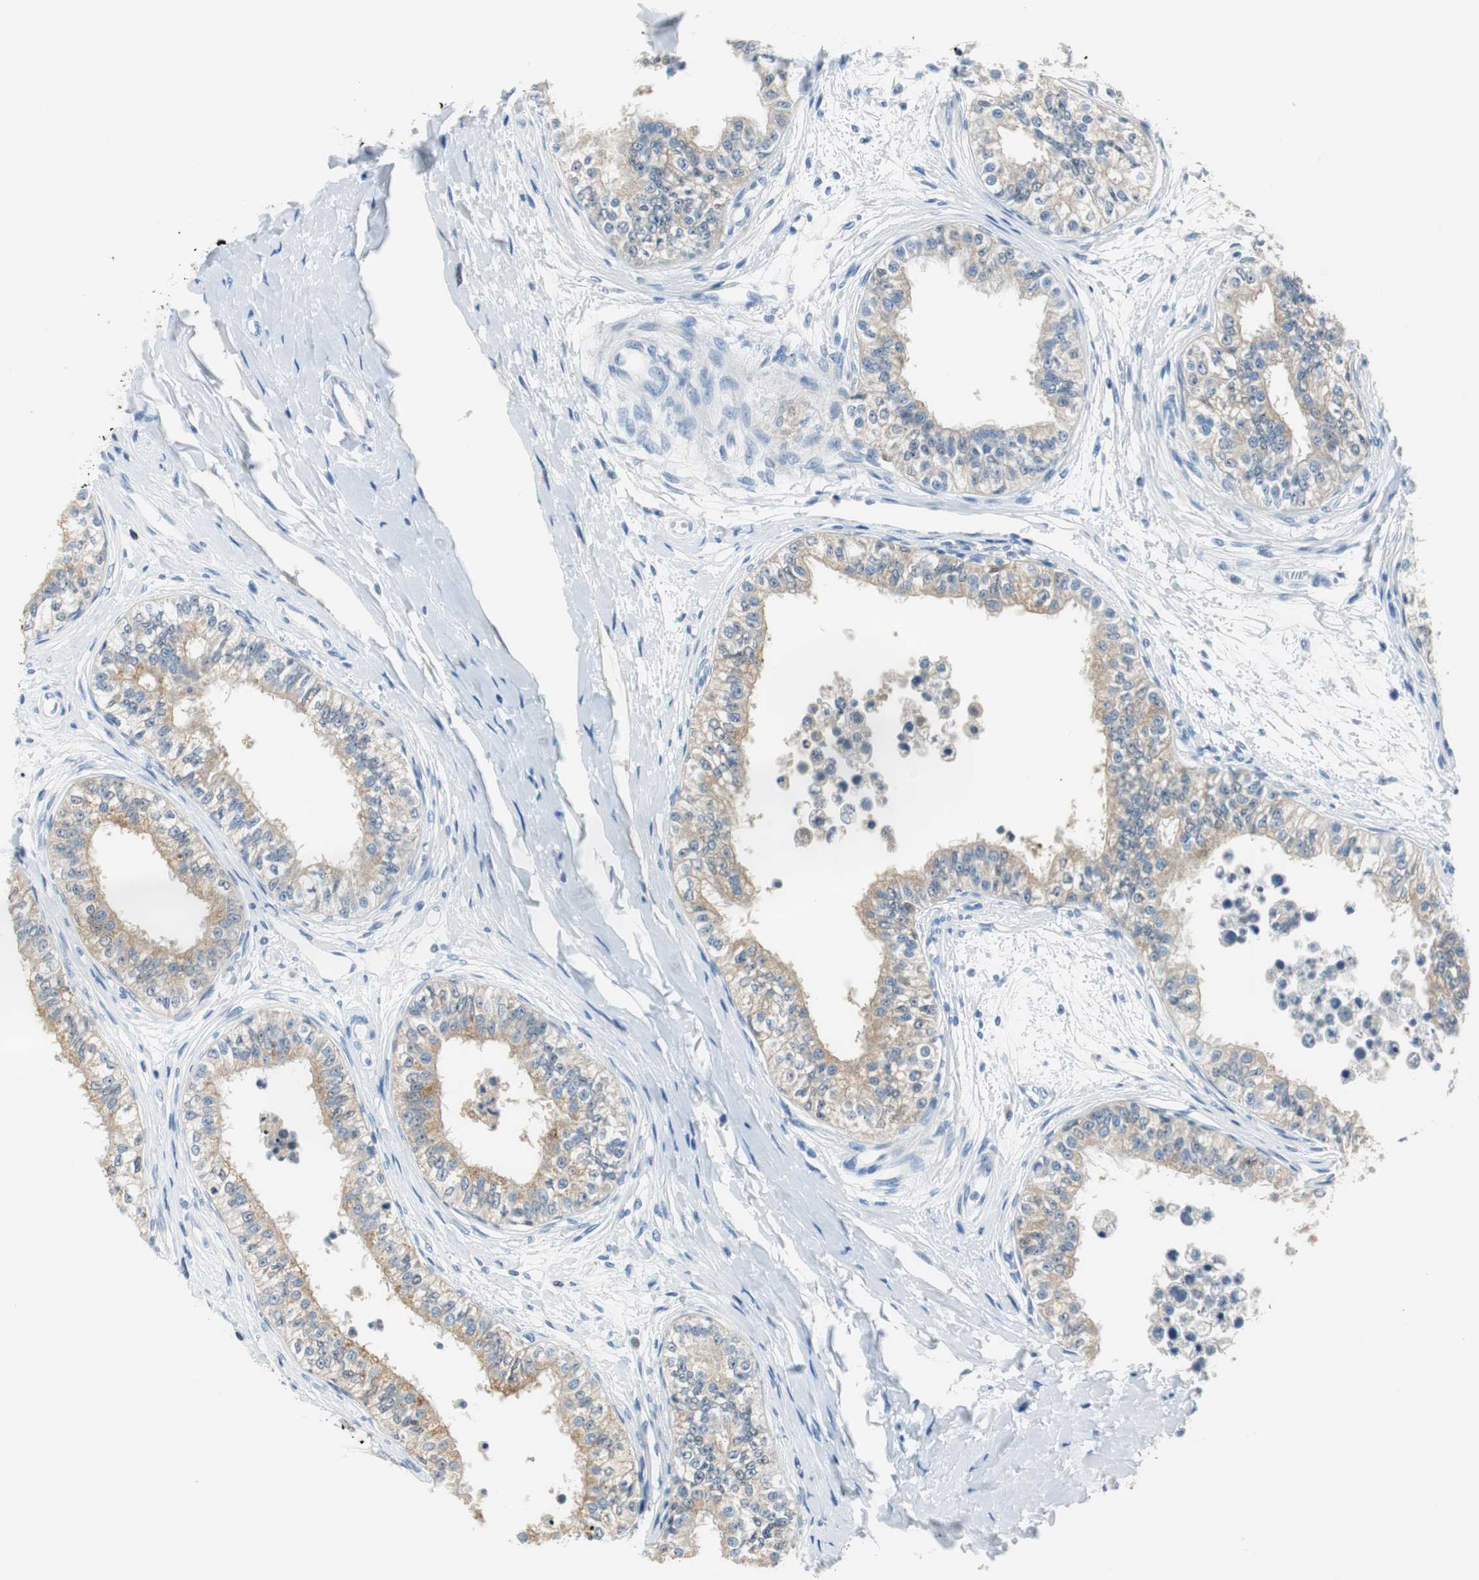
{"staining": {"intensity": "moderate", "quantity": ">75%", "location": "cytoplasmic/membranous"}, "tissue": "epididymis", "cell_type": "Glandular cells", "image_type": "normal", "snomed": [{"axis": "morphology", "description": "Normal tissue, NOS"}, {"axis": "morphology", "description": "Adenocarcinoma, metastatic, NOS"}, {"axis": "topography", "description": "Testis"}, {"axis": "topography", "description": "Epididymis"}], "caption": "Brown immunohistochemical staining in unremarkable human epididymis demonstrates moderate cytoplasmic/membranous expression in approximately >75% of glandular cells. (Stains: DAB in brown, nuclei in blue, Microscopy: brightfield microscopy at high magnification).", "gene": "FBP1", "patient": {"sex": "male", "age": 26}}